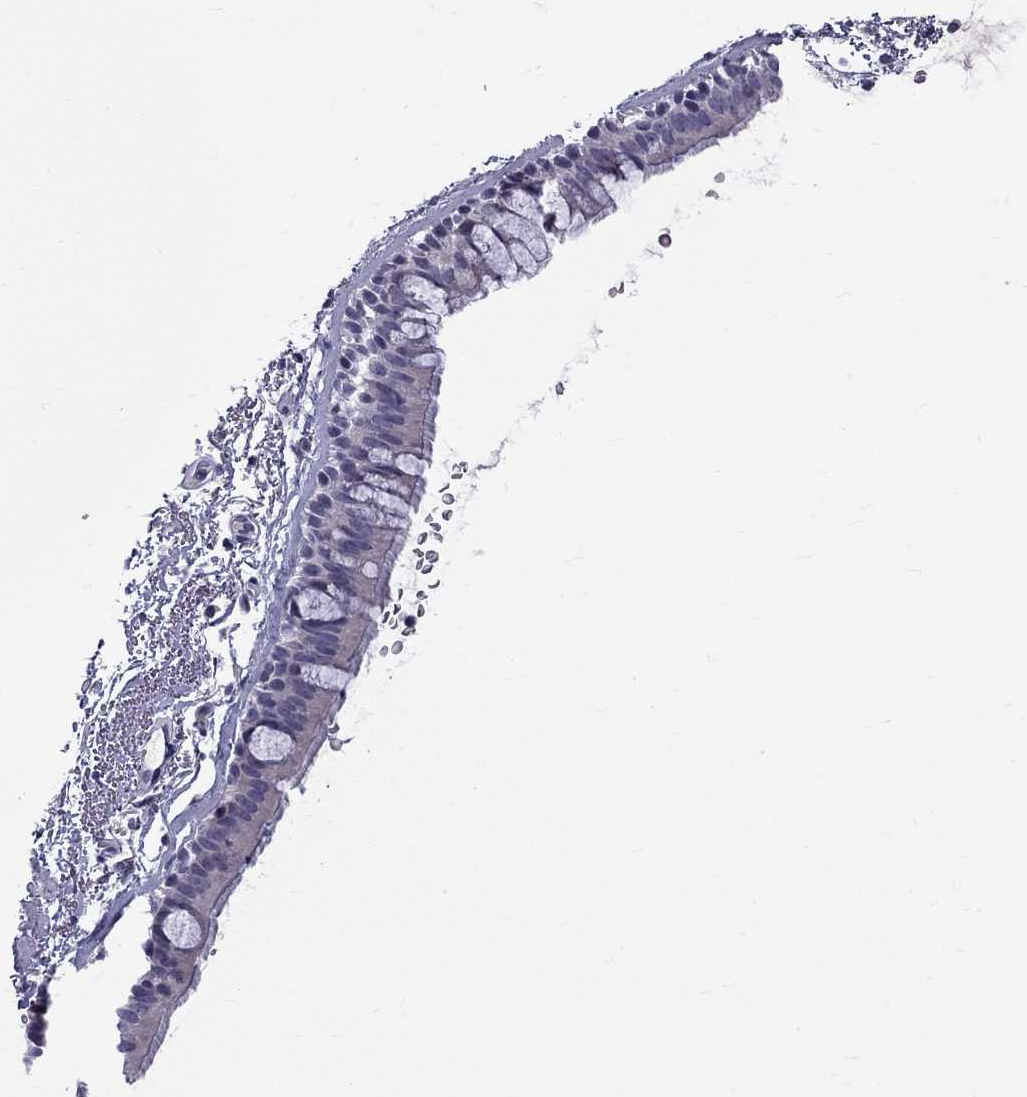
{"staining": {"intensity": "negative", "quantity": "none", "location": "none"}, "tissue": "bronchus", "cell_type": "Respiratory epithelial cells", "image_type": "normal", "snomed": [{"axis": "morphology", "description": "Normal tissue, NOS"}, {"axis": "topography", "description": "Lymph node"}, {"axis": "topography", "description": "Bronchus"}], "caption": "Immunohistochemical staining of benign human bronchus shows no significant expression in respiratory epithelial cells. (Brightfield microscopy of DAB (3,3'-diaminobenzidine) IHC at high magnification).", "gene": "RTL9", "patient": {"sex": "female", "age": 70}}